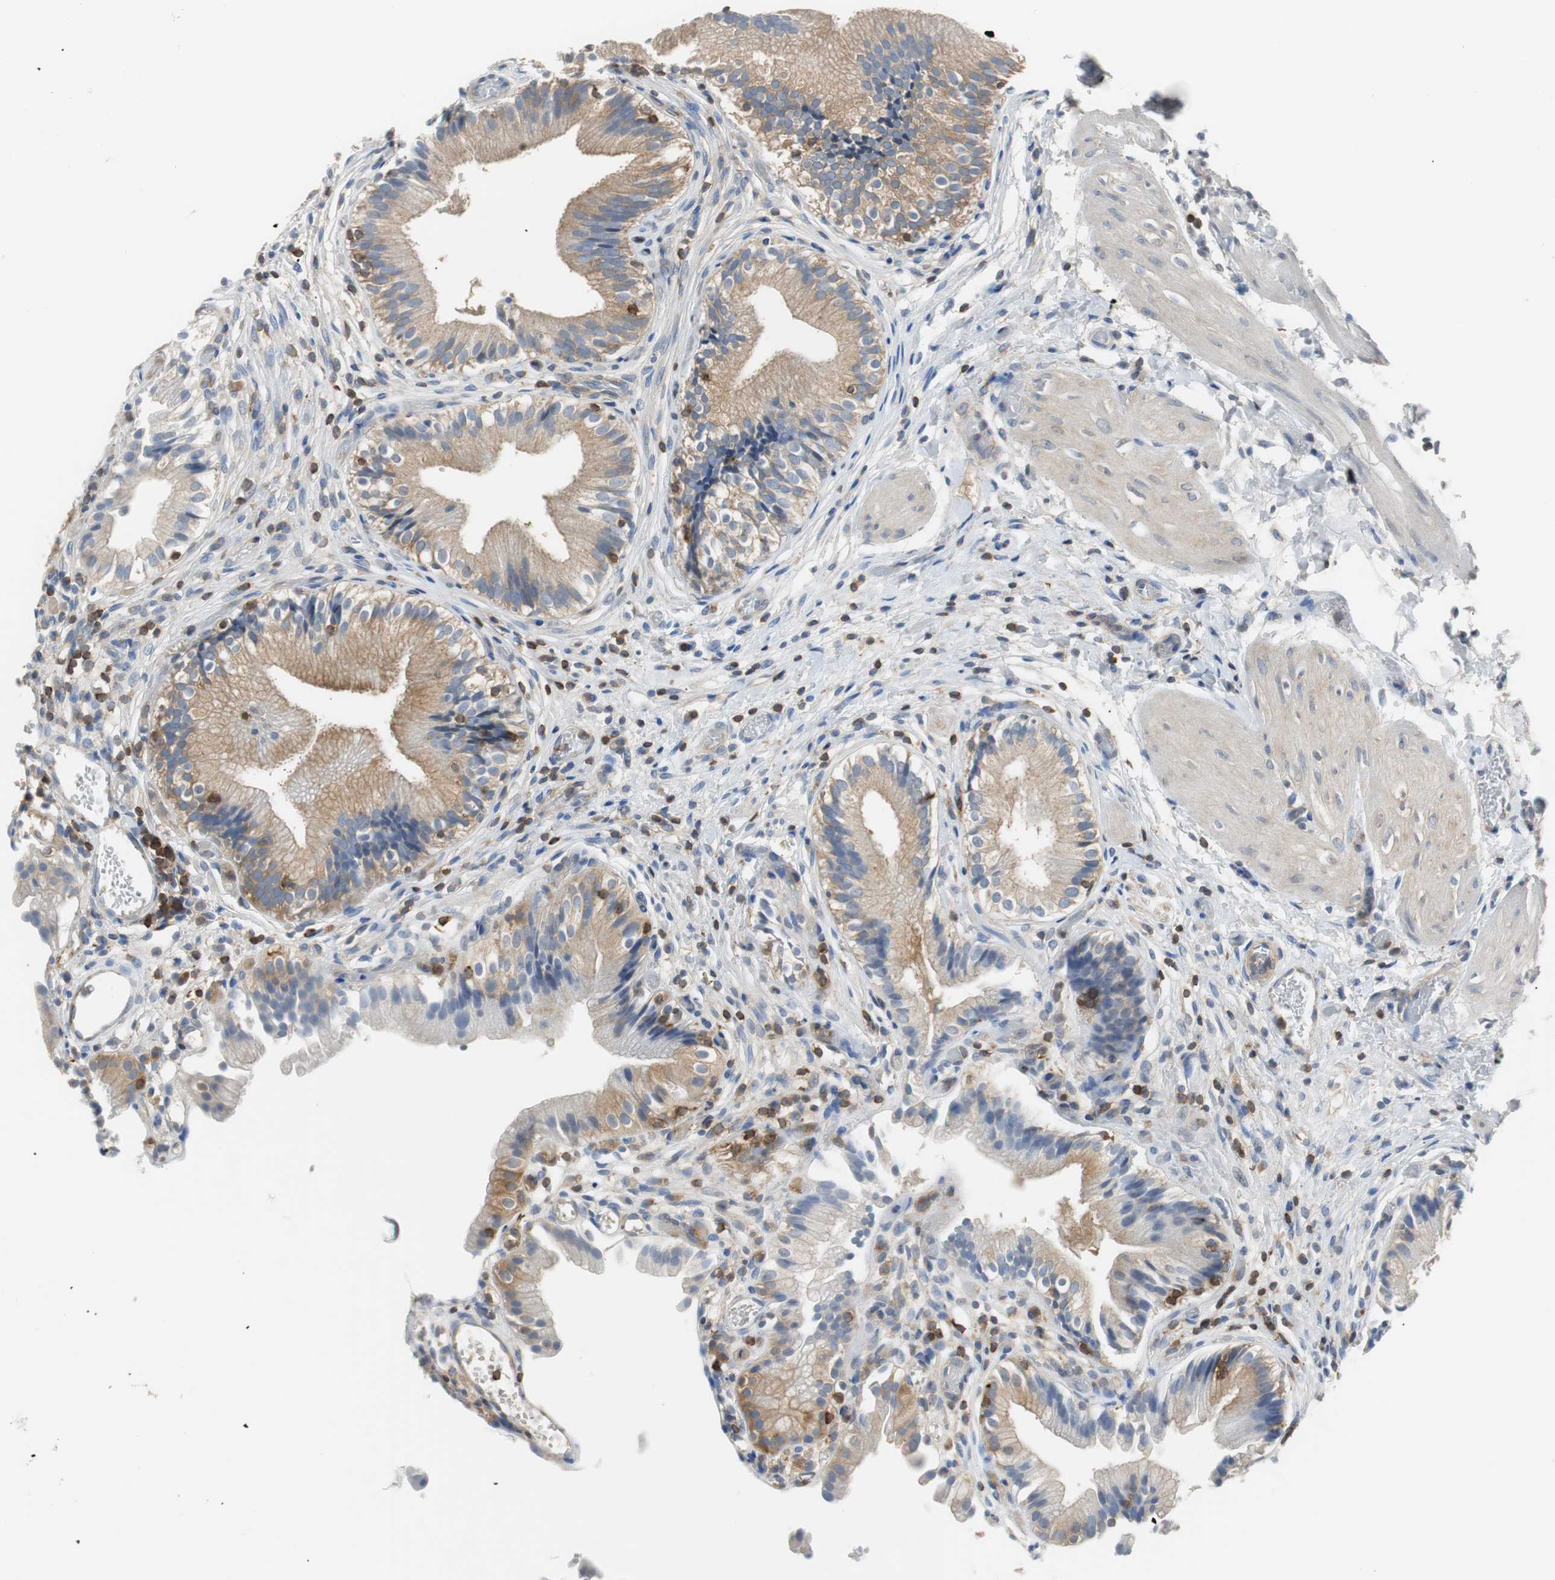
{"staining": {"intensity": "weak", "quantity": ">75%", "location": "cytoplasmic/membranous"}, "tissue": "gallbladder", "cell_type": "Glandular cells", "image_type": "normal", "snomed": [{"axis": "morphology", "description": "Normal tissue, NOS"}, {"axis": "topography", "description": "Gallbladder"}], "caption": "Glandular cells display low levels of weak cytoplasmic/membranous staining in about >75% of cells in unremarkable human gallbladder.", "gene": "TSC22D4", "patient": {"sex": "male", "age": 65}}